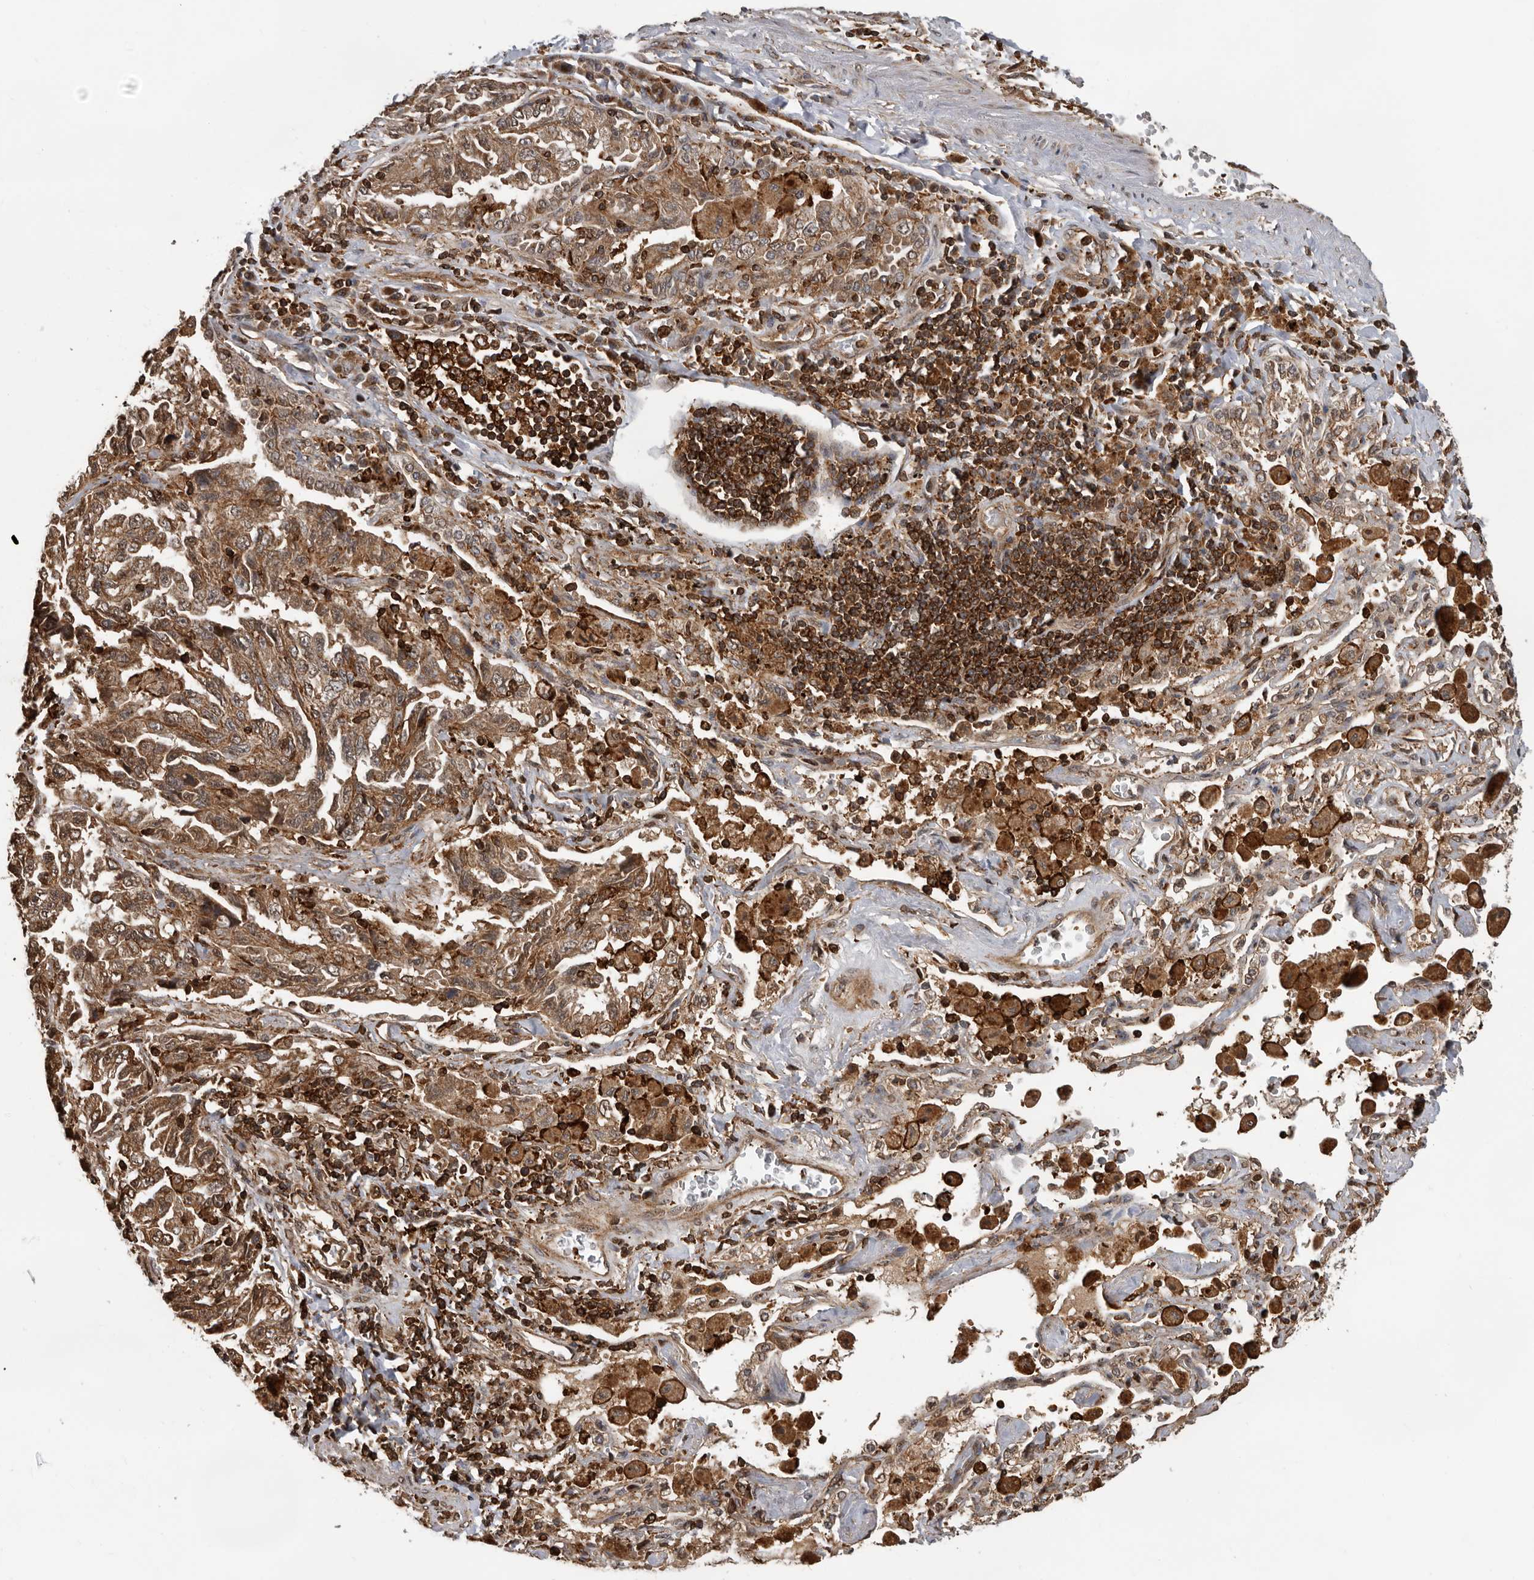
{"staining": {"intensity": "moderate", "quantity": ">75%", "location": "cytoplasmic/membranous"}, "tissue": "lung cancer", "cell_type": "Tumor cells", "image_type": "cancer", "snomed": [{"axis": "morphology", "description": "Adenocarcinoma, NOS"}, {"axis": "topography", "description": "Lung"}], "caption": "An image of human adenocarcinoma (lung) stained for a protein demonstrates moderate cytoplasmic/membranous brown staining in tumor cells. Using DAB (brown) and hematoxylin (blue) stains, captured at high magnification using brightfield microscopy.", "gene": "RNF157", "patient": {"sex": "female", "age": 51}}